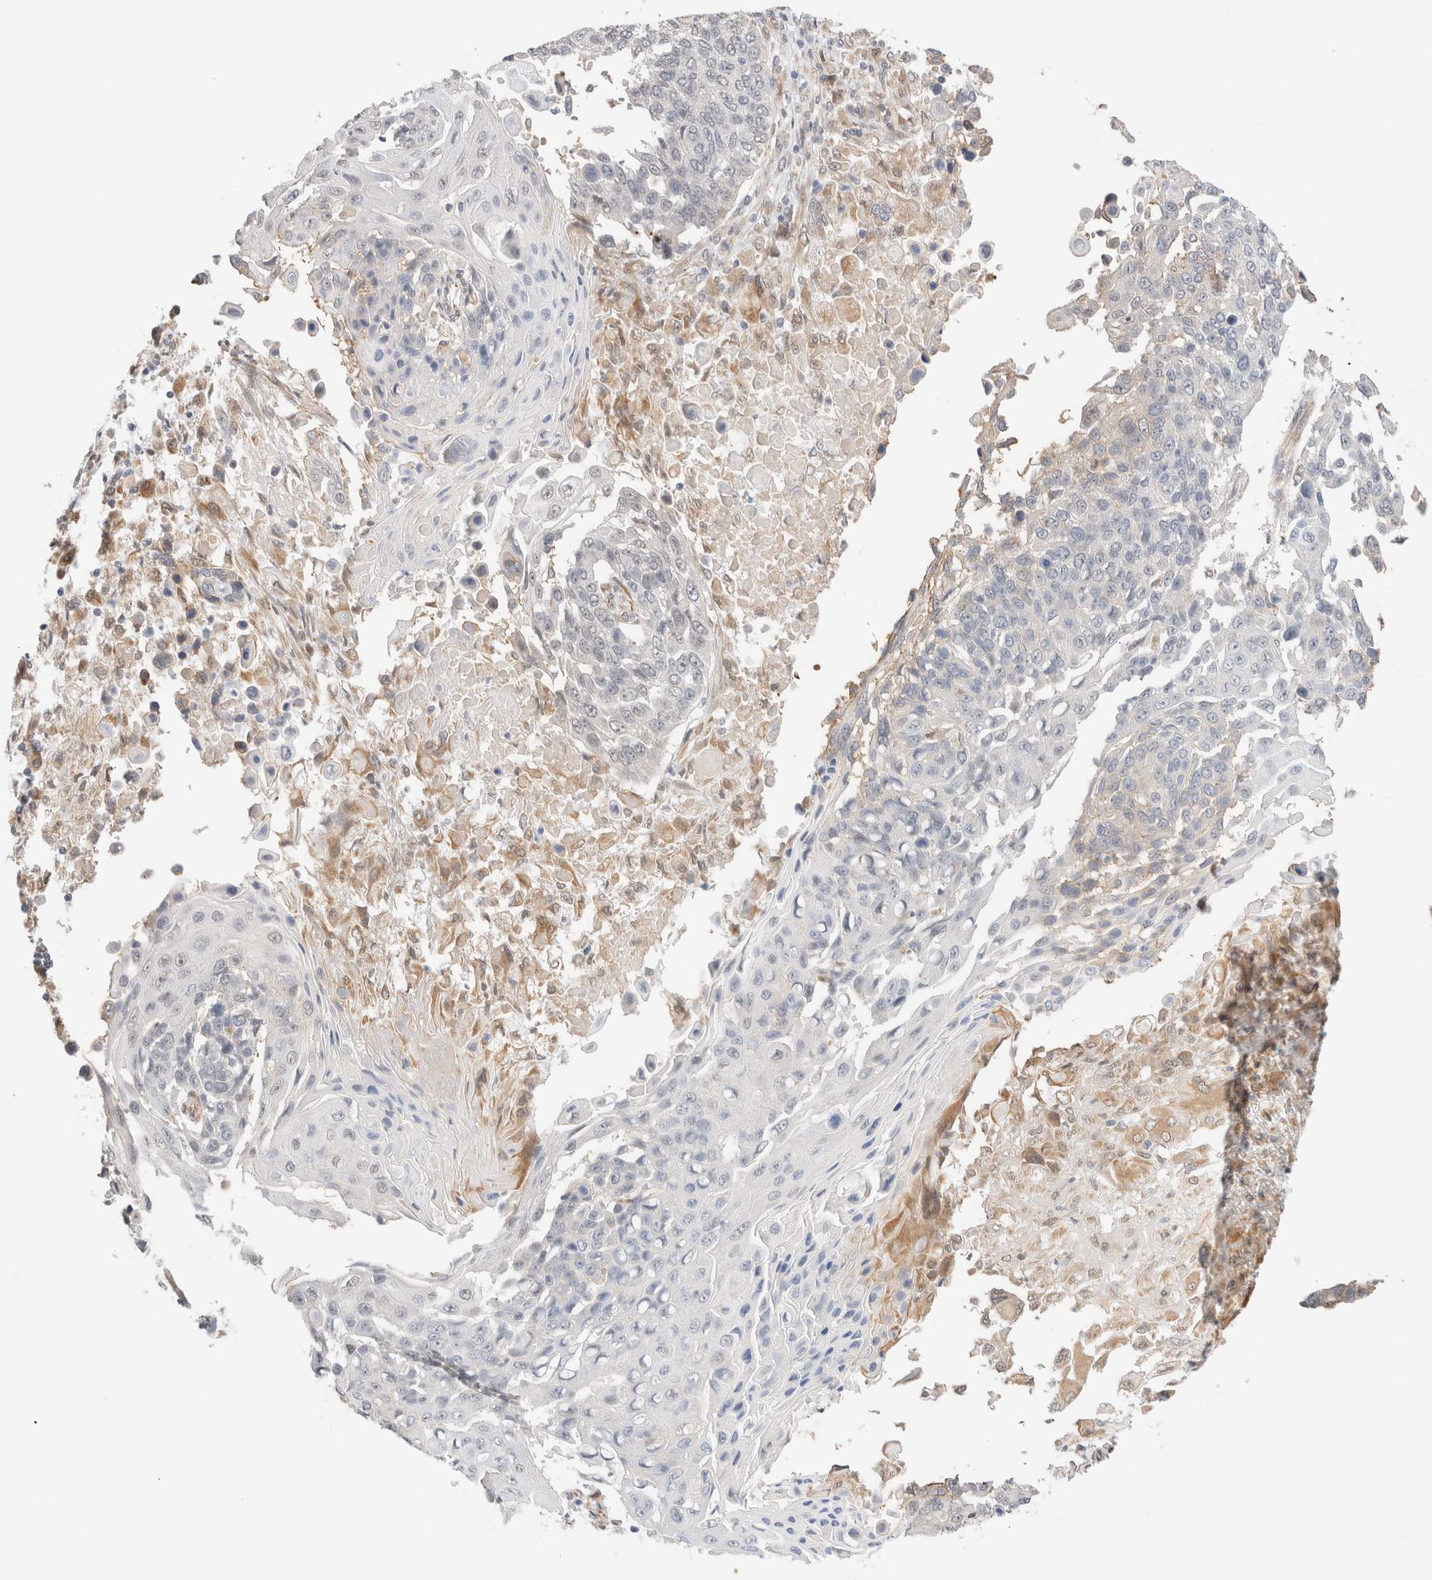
{"staining": {"intensity": "weak", "quantity": "<25%", "location": "cytoplasmic/membranous"}, "tissue": "lung cancer", "cell_type": "Tumor cells", "image_type": "cancer", "snomed": [{"axis": "morphology", "description": "Squamous cell carcinoma, NOS"}, {"axis": "topography", "description": "Lung"}], "caption": "The image reveals no staining of tumor cells in lung cancer.", "gene": "SYVN1", "patient": {"sex": "male", "age": 66}}